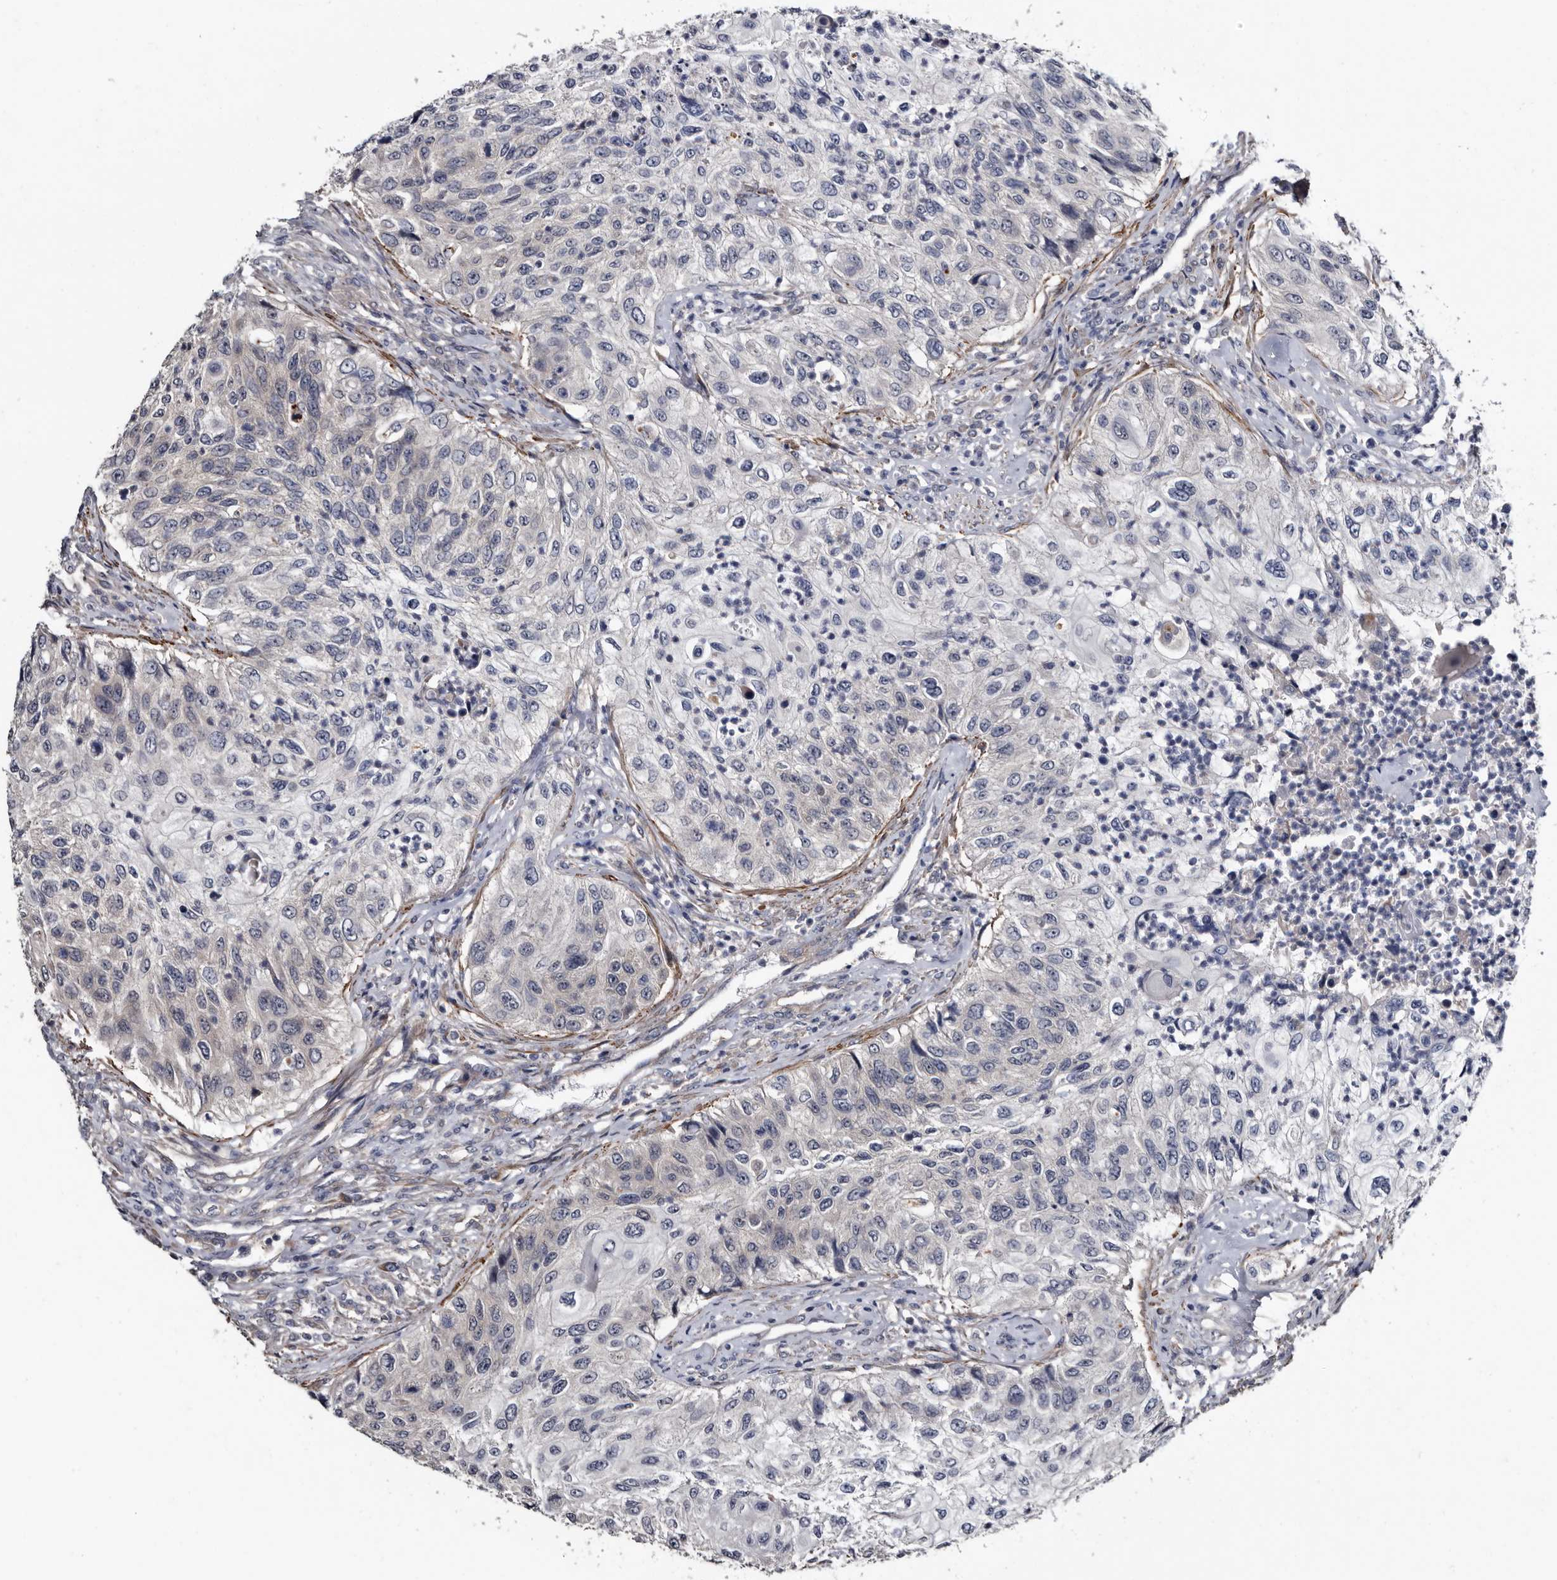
{"staining": {"intensity": "negative", "quantity": "none", "location": "none"}, "tissue": "urothelial cancer", "cell_type": "Tumor cells", "image_type": "cancer", "snomed": [{"axis": "morphology", "description": "Urothelial carcinoma, High grade"}, {"axis": "topography", "description": "Urinary bladder"}], "caption": "Histopathology image shows no protein expression in tumor cells of urothelial carcinoma (high-grade) tissue.", "gene": "IARS1", "patient": {"sex": "female", "age": 60}}